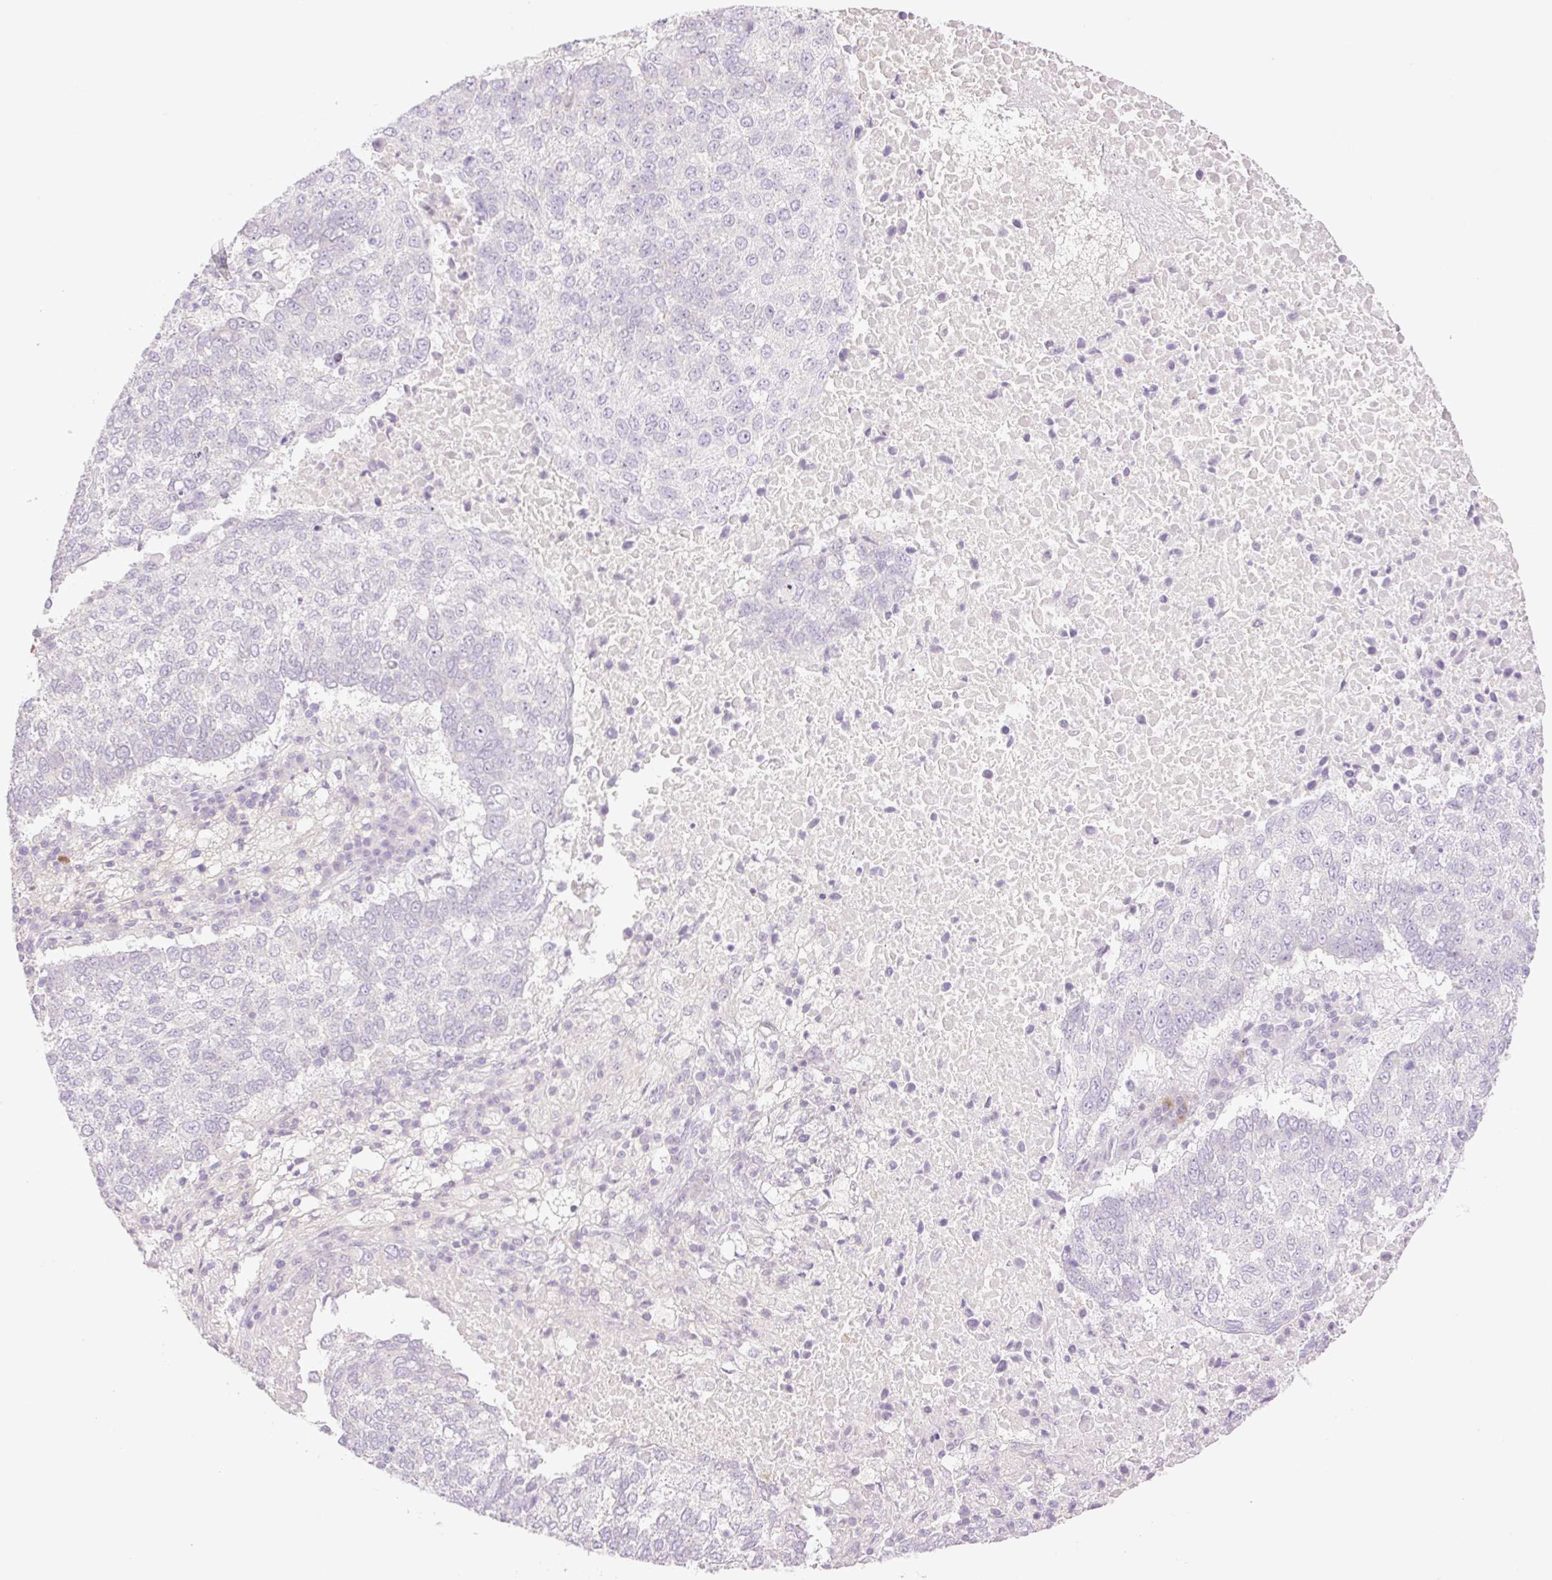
{"staining": {"intensity": "negative", "quantity": "none", "location": "none"}, "tissue": "lung cancer", "cell_type": "Tumor cells", "image_type": "cancer", "snomed": [{"axis": "morphology", "description": "Squamous cell carcinoma, NOS"}, {"axis": "topography", "description": "Lung"}], "caption": "Protein analysis of squamous cell carcinoma (lung) displays no significant staining in tumor cells. The staining was performed using DAB to visualize the protein expression in brown, while the nuclei were stained in blue with hematoxylin (Magnification: 20x).", "gene": "TBX15", "patient": {"sex": "male", "age": 73}}